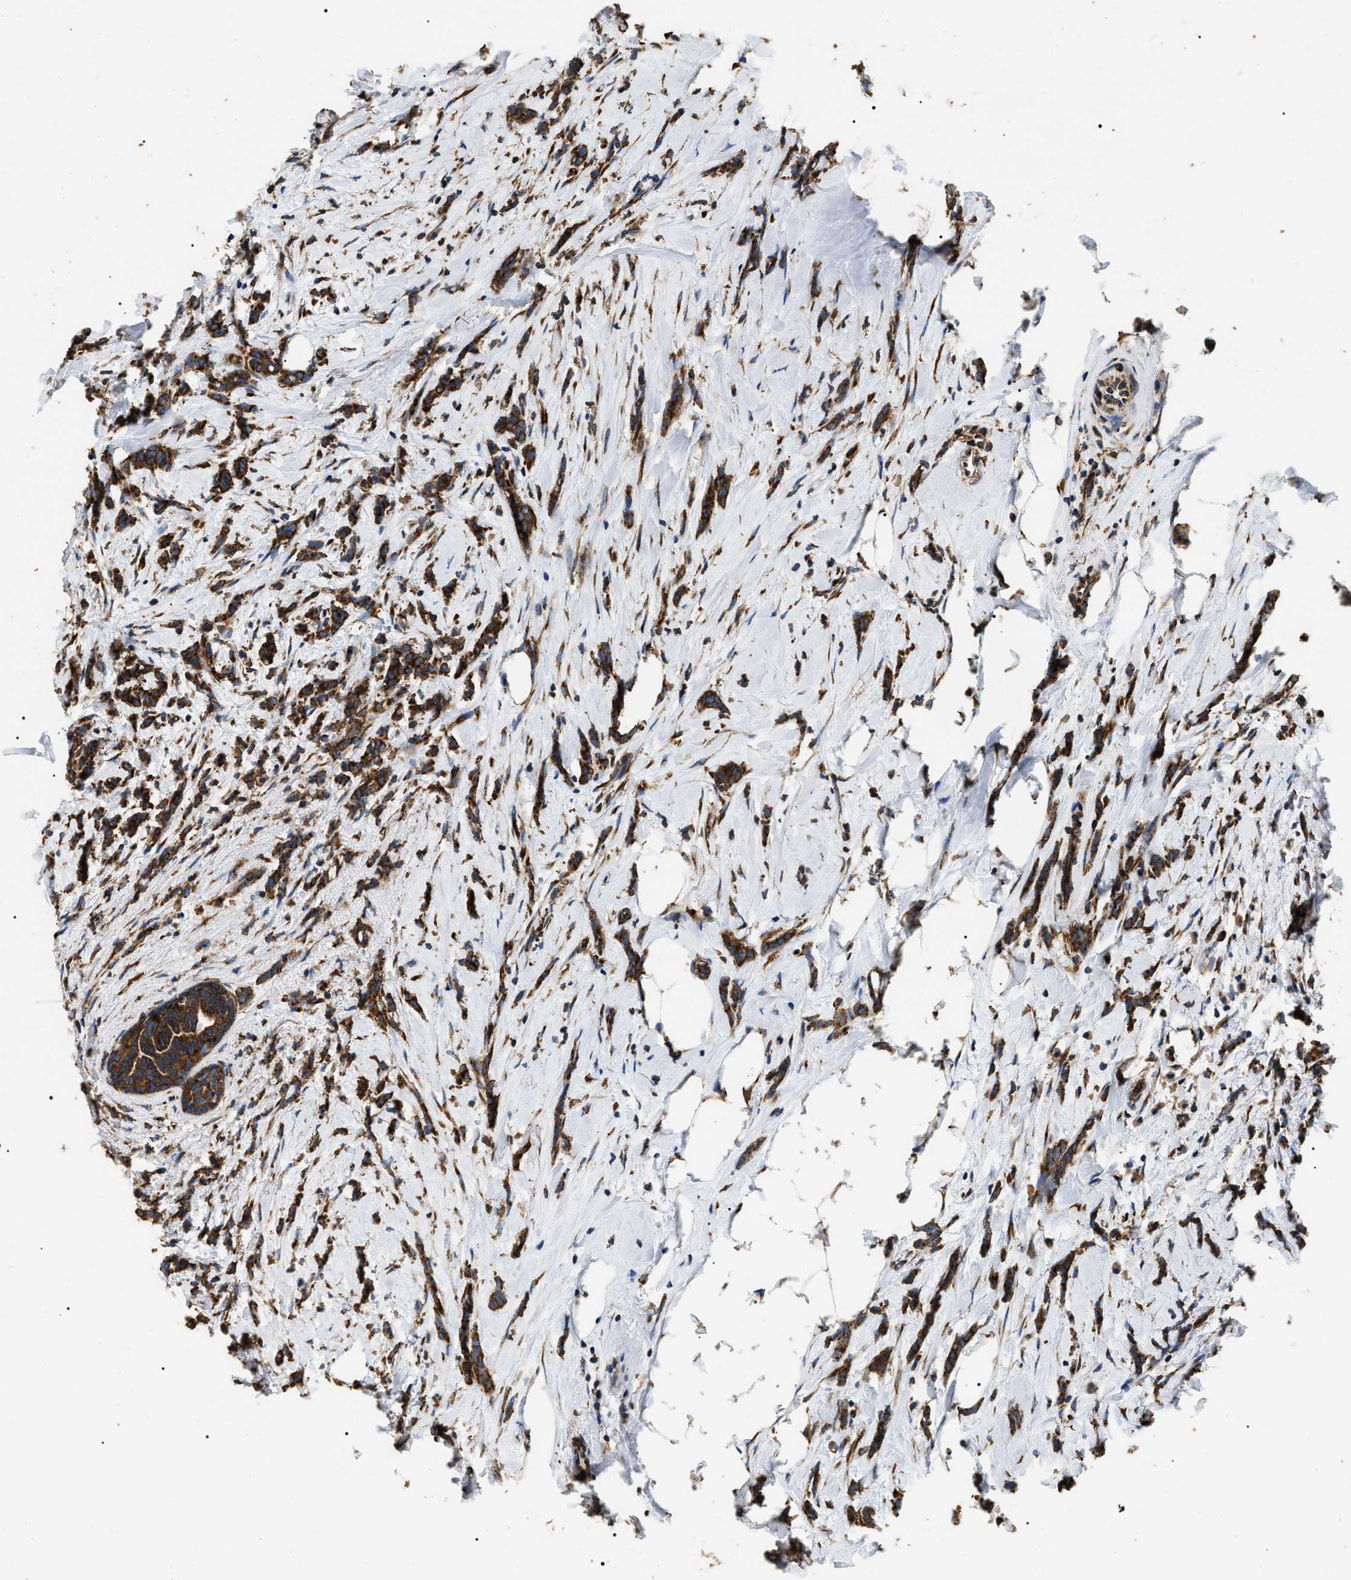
{"staining": {"intensity": "strong", "quantity": ">75%", "location": "cytoplasmic/membranous"}, "tissue": "breast cancer", "cell_type": "Tumor cells", "image_type": "cancer", "snomed": [{"axis": "morphology", "description": "Lobular carcinoma, in situ"}, {"axis": "morphology", "description": "Lobular carcinoma"}, {"axis": "topography", "description": "Breast"}], "caption": "IHC micrograph of breast lobular carcinoma in situ stained for a protein (brown), which exhibits high levels of strong cytoplasmic/membranous staining in approximately >75% of tumor cells.", "gene": "KTN1", "patient": {"sex": "female", "age": 41}}